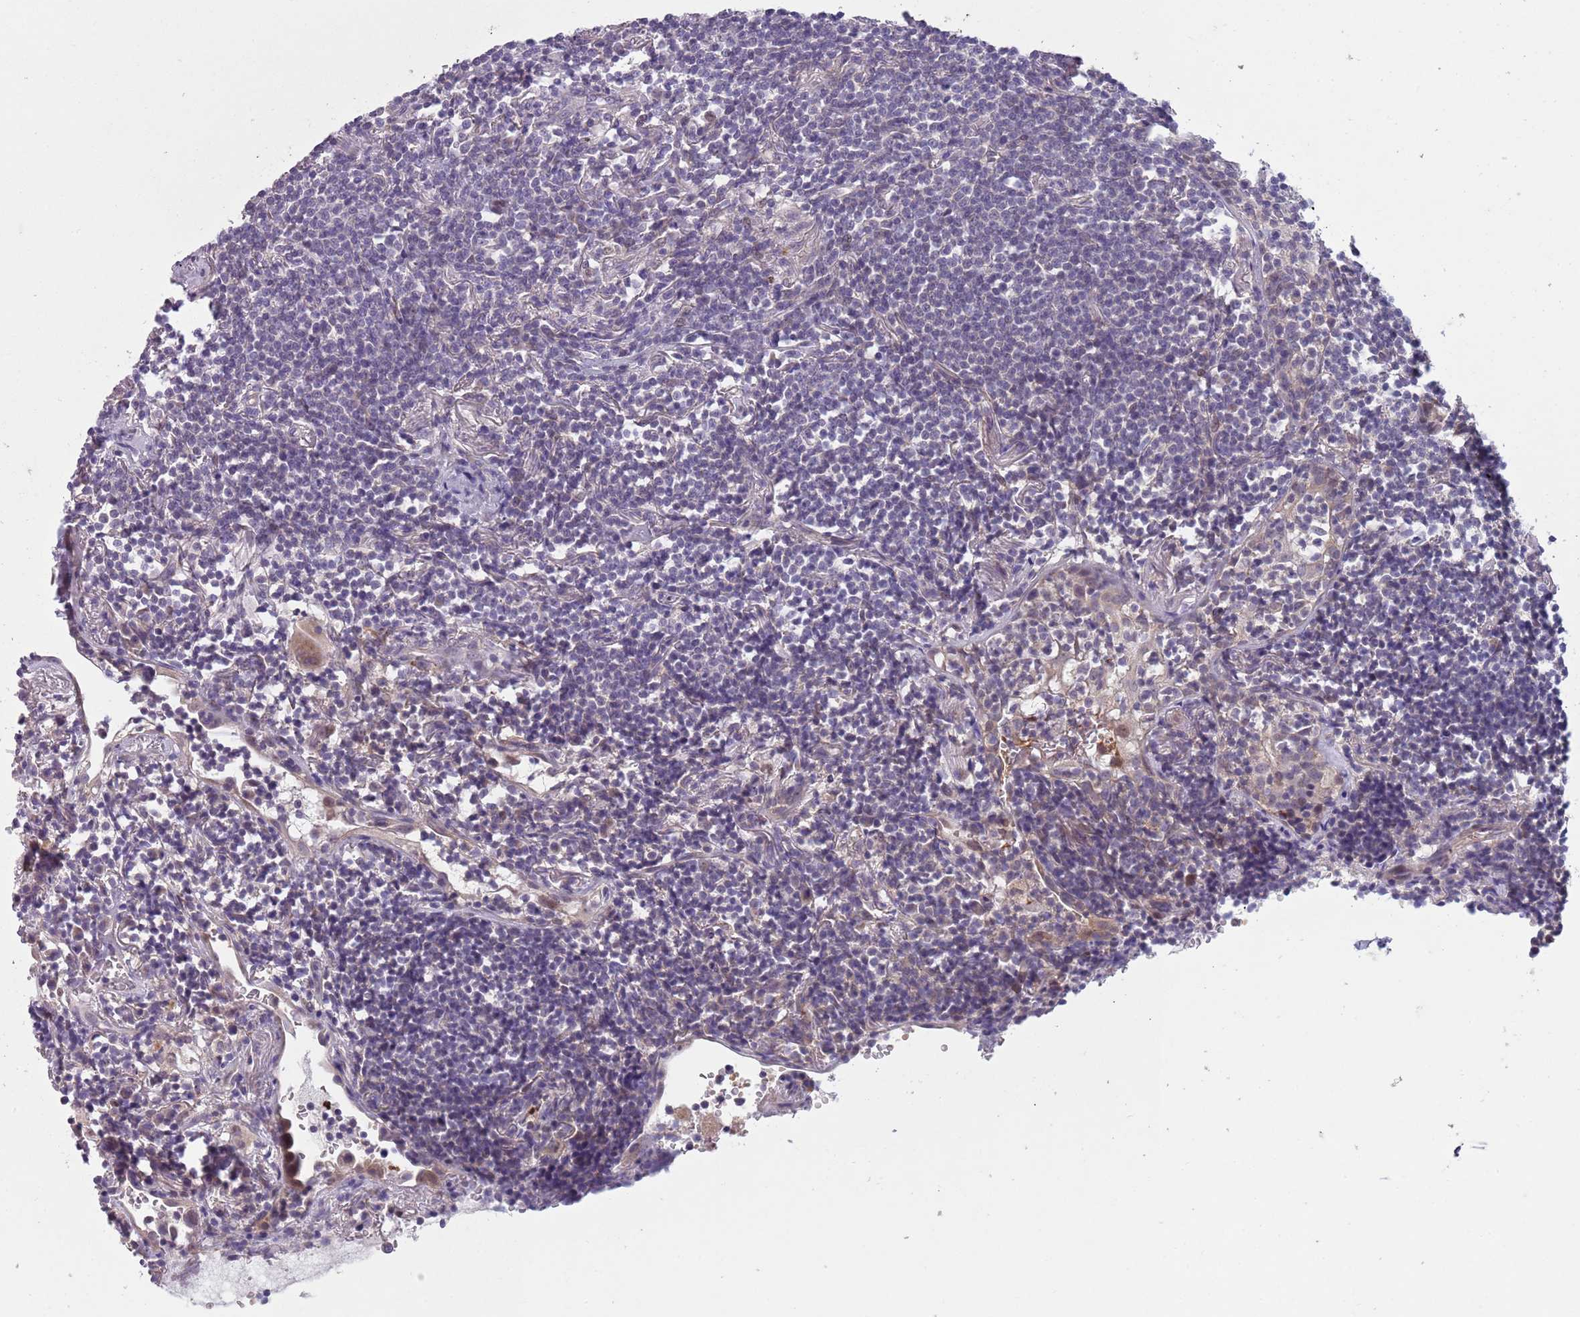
{"staining": {"intensity": "negative", "quantity": "none", "location": "none"}, "tissue": "lymphoma", "cell_type": "Tumor cells", "image_type": "cancer", "snomed": [{"axis": "morphology", "description": "Malignant lymphoma, non-Hodgkin's type, Low grade"}, {"axis": "topography", "description": "Lung"}], "caption": "Human lymphoma stained for a protein using IHC reveals no staining in tumor cells.", "gene": "ADCY7", "patient": {"sex": "female", "age": 71}}